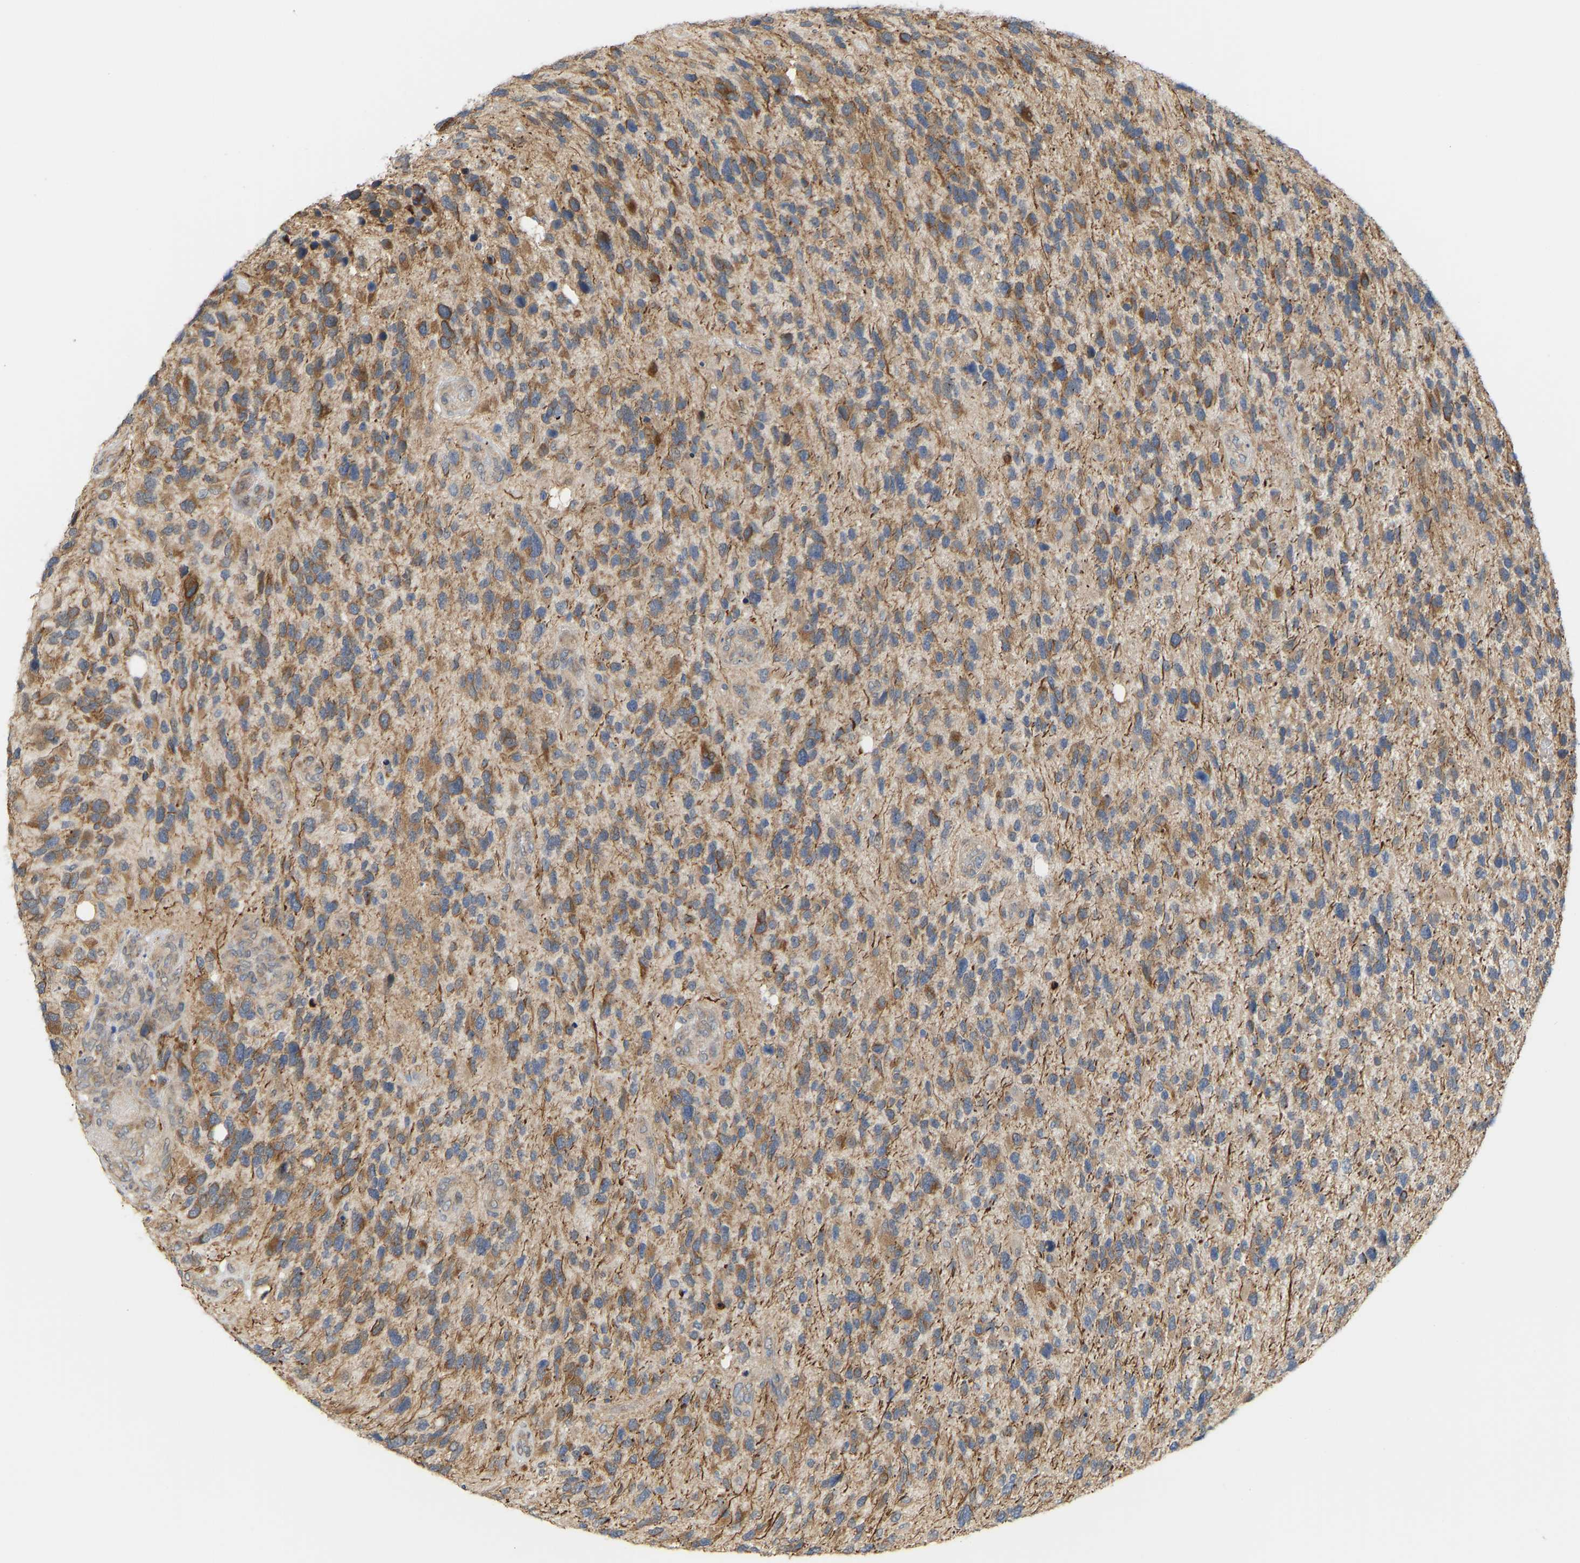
{"staining": {"intensity": "moderate", "quantity": ">75%", "location": "cytoplasmic/membranous"}, "tissue": "glioma", "cell_type": "Tumor cells", "image_type": "cancer", "snomed": [{"axis": "morphology", "description": "Glioma, malignant, High grade"}, {"axis": "topography", "description": "Brain"}], "caption": "A histopathology image of malignant glioma (high-grade) stained for a protein shows moderate cytoplasmic/membranous brown staining in tumor cells.", "gene": "BEND3", "patient": {"sex": "female", "age": 58}}